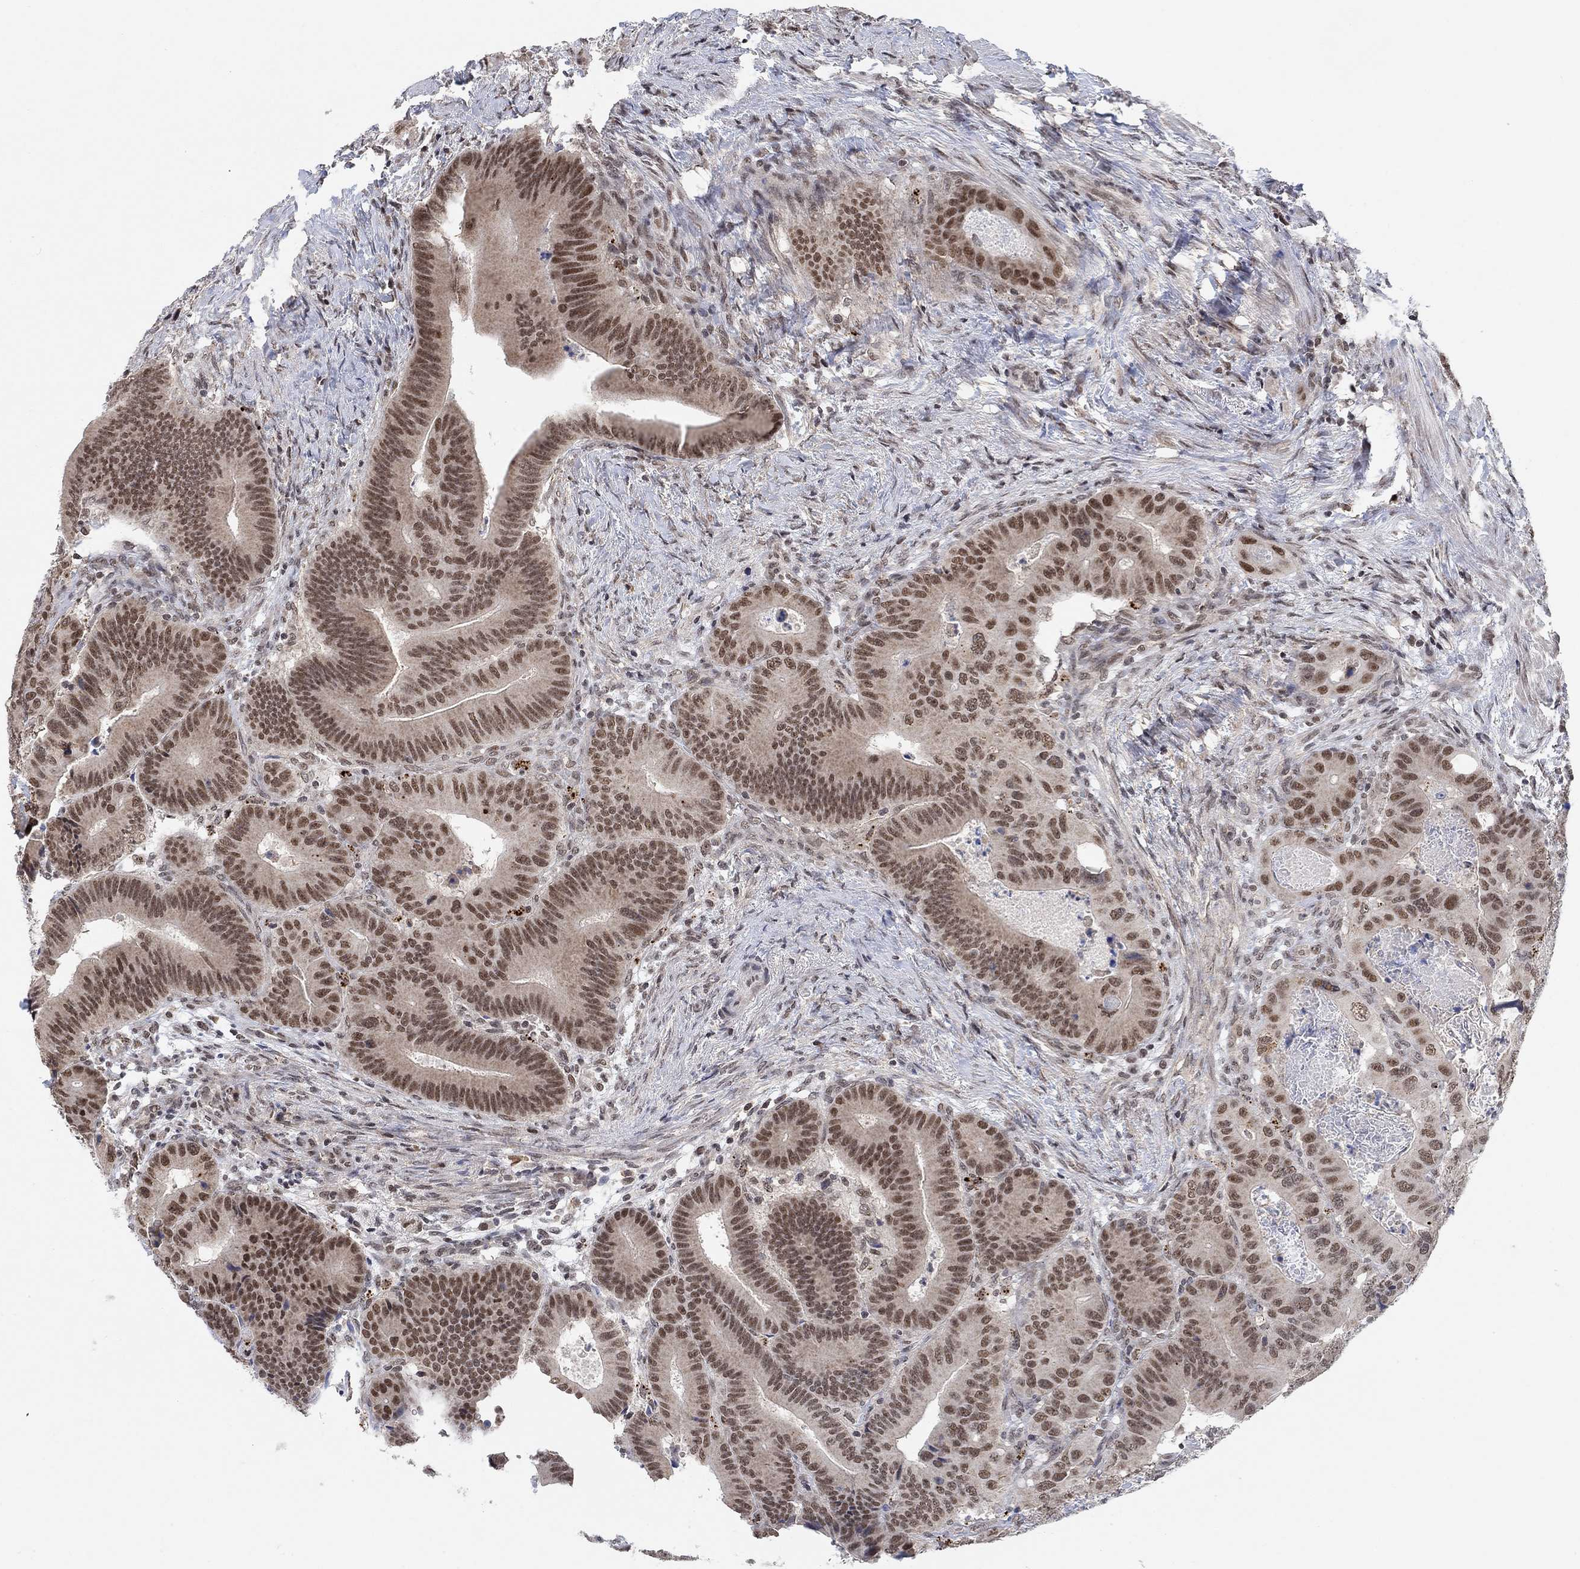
{"staining": {"intensity": "moderate", "quantity": ">75%", "location": "nuclear"}, "tissue": "colorectal cancer", "cell_type": "Tumor cells", "image_type": "cancer", "snomed": [{"axis": "morphology", "description": "Adenocarcinoma, NOS"}, {"axis": "topography", "description": "Rectum"}], "caption": "Brown immunohistochemical staining in colorectal cancer displays moderate nuclear staining in about >75% of tumor cells. (Brightfield microscopy of DAB IHC at high magnification).", "gene": "THAP8", "patient": {"sex": "male", "age": 64}}